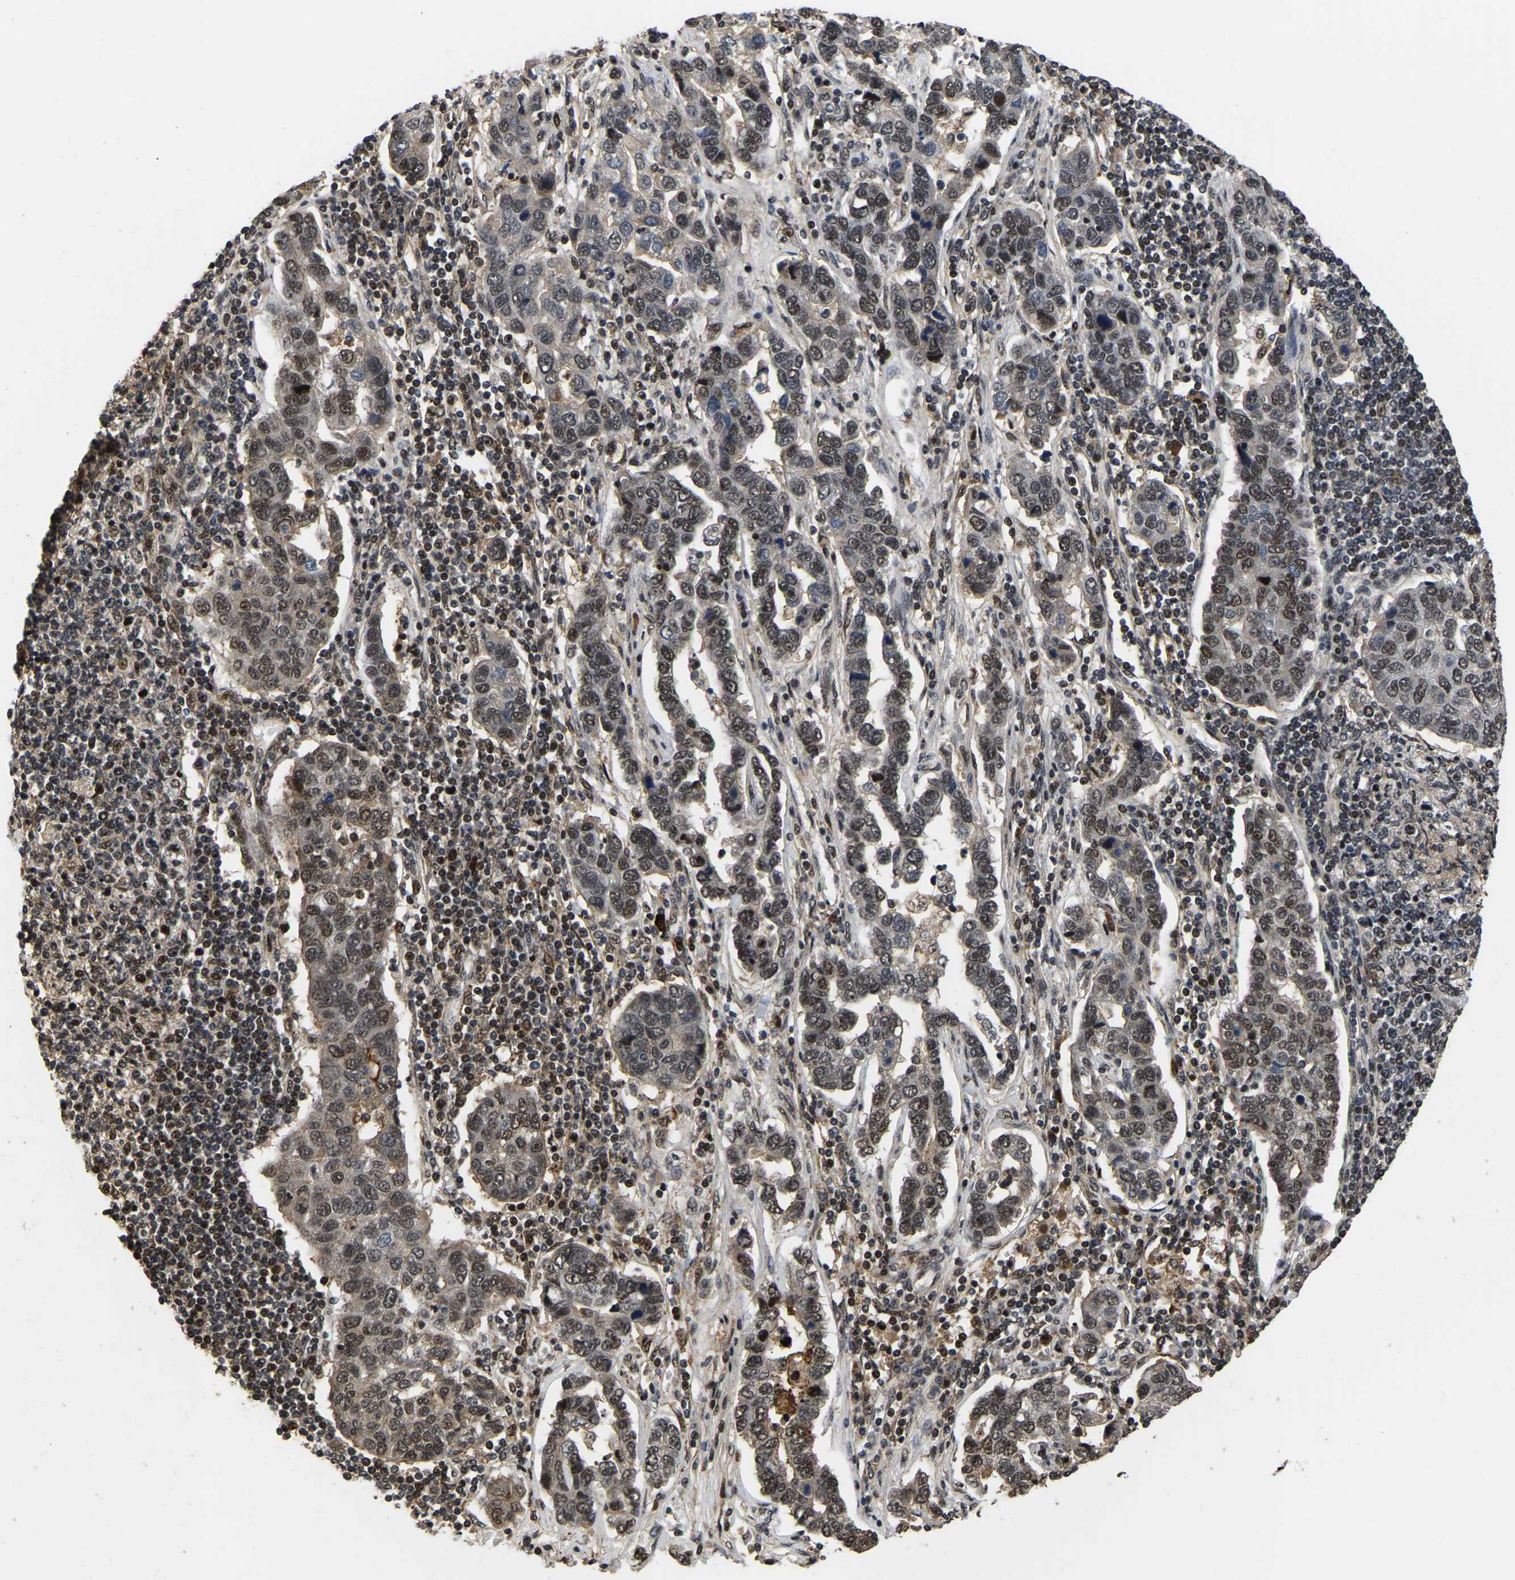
{"staining": {"intensity": "weak", "quantity": ">75%", "location": "nuclear"}, "tissue": "pancreatic cancer", "cell_type": "Tumor cells", "image_type": "cancer", "snomed": [{"axis": "morphology", "description": "Adenocarcinoma, NOS"}, {"axis": "topography", "description": "Pancreas"}], "caption": "Protein staining demonstrates weak nuclear positivity in about >75% of tumor cells in pancreatic cancer.", "gene": "CIAO1", "patient": {"sex": "female", "age": 61}}